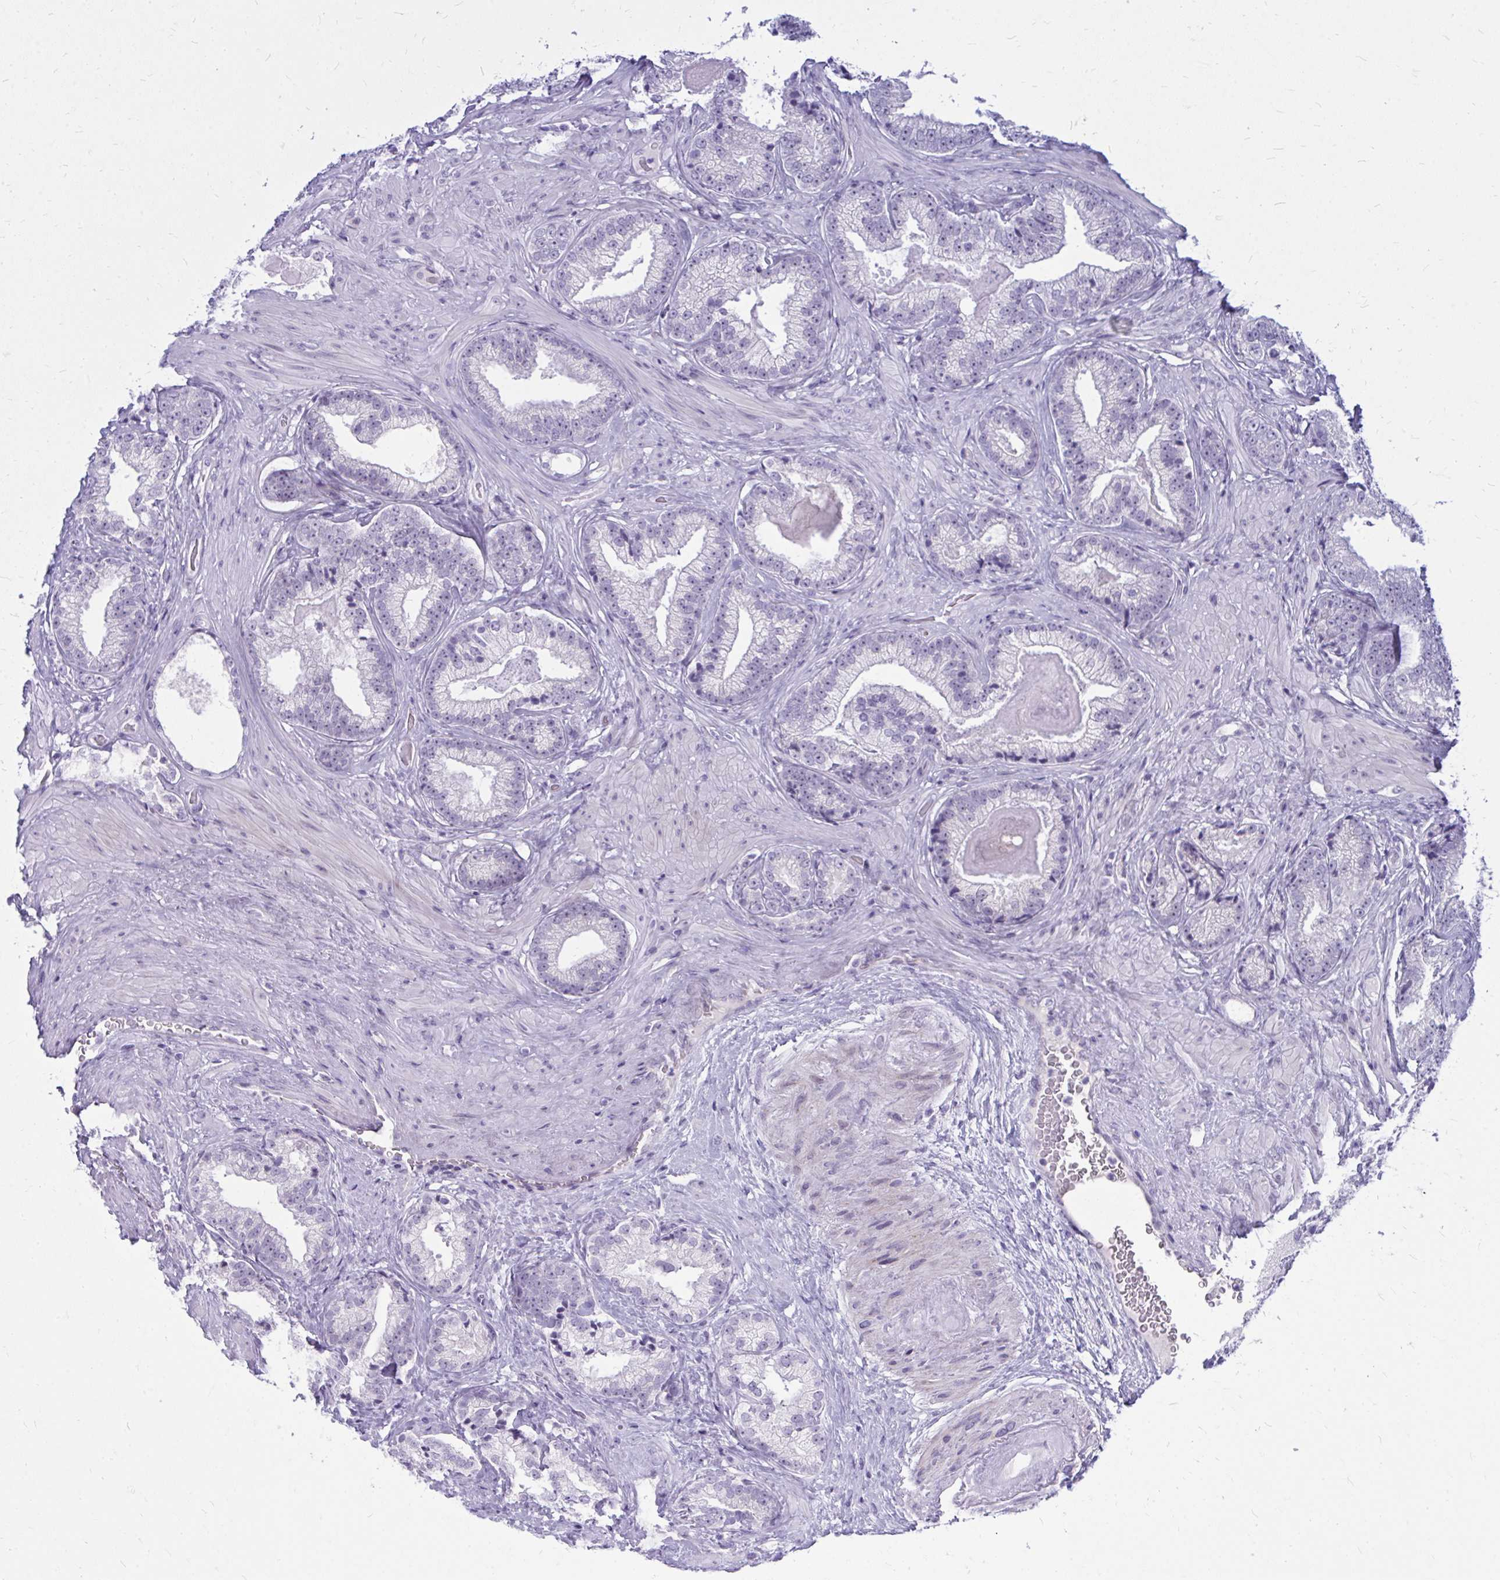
{"staining": {"intensity": "negative", "quantity": "none", "location": "none"}, "tissue": "prostate cancer", "cell_type": "Tumor cells", "image_type": "cancer", "snomed": [{"axis": "morphology", "description": "Adenocarcinoma, Low grade"}, {"axis": "topography", "description": "Prostate"}], "caption": "This is an immunohistochemistry (IHC) image of human prostate adenocarcinoma (low-grade). There is no expression in tumor cells.", "gene": "ZSCAN25", "patient": {"sex": "male", "age": 61}}